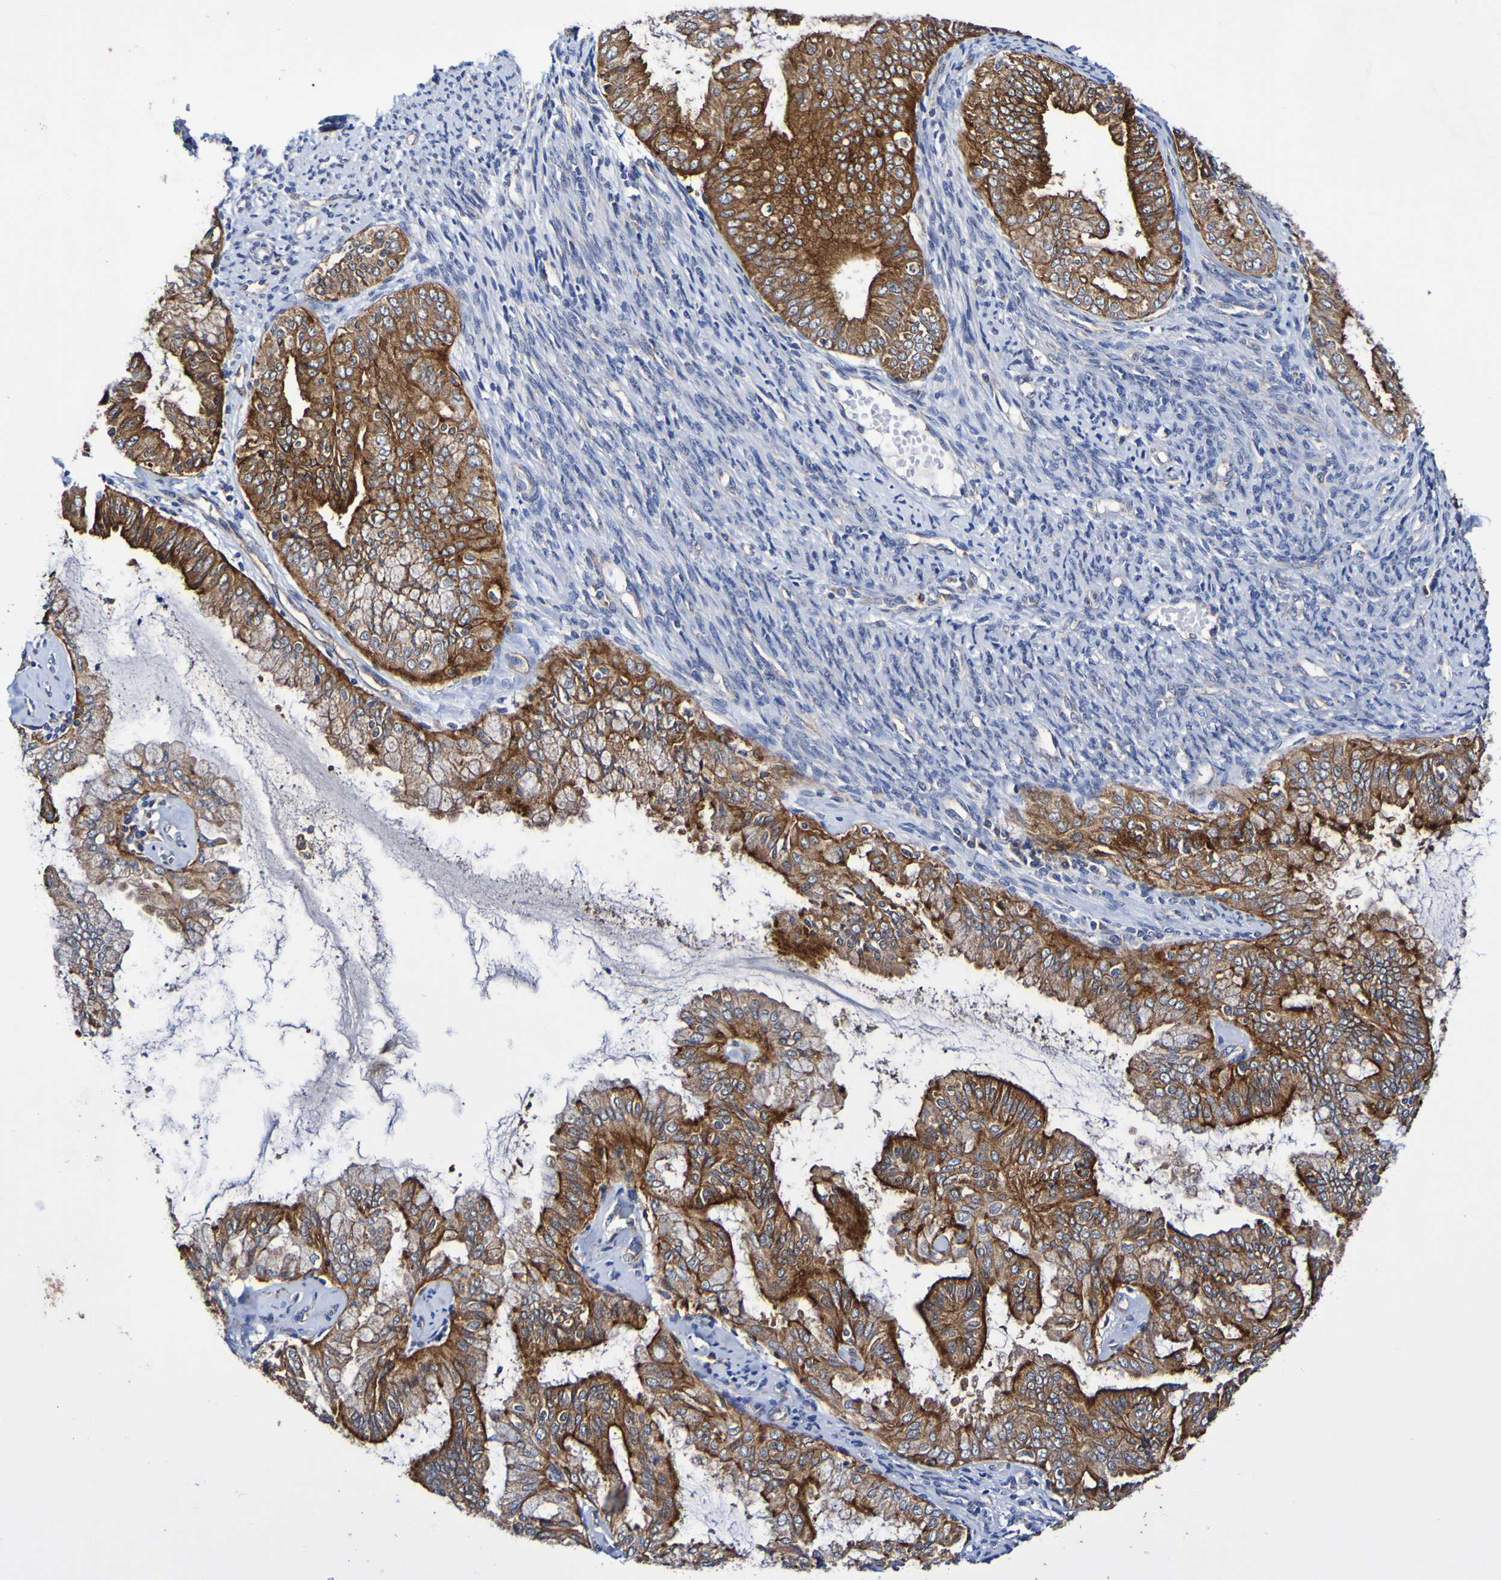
{"staining": {"intensity": "strong", "quantity": ">75%", "location": "cytoplasmic/membranous"}, "tissue": "endometrial cancer", "cell_type": "Tumor cells", "image_type": "cancer", "snomed": [{"axis": "morphology", "description": "Adenocarcinoma, NOS"}, {"axis": "topography", "description": "Endometrium"}], "caption": "A photomicrograph of endometrial cancer (adenocarcinoma) stained for a protein exhibits strong cytoplasmic/membranous brown staining in tumor cells.", "gene": "GJB1", "patient": {"sex": "female", "age": 63}}